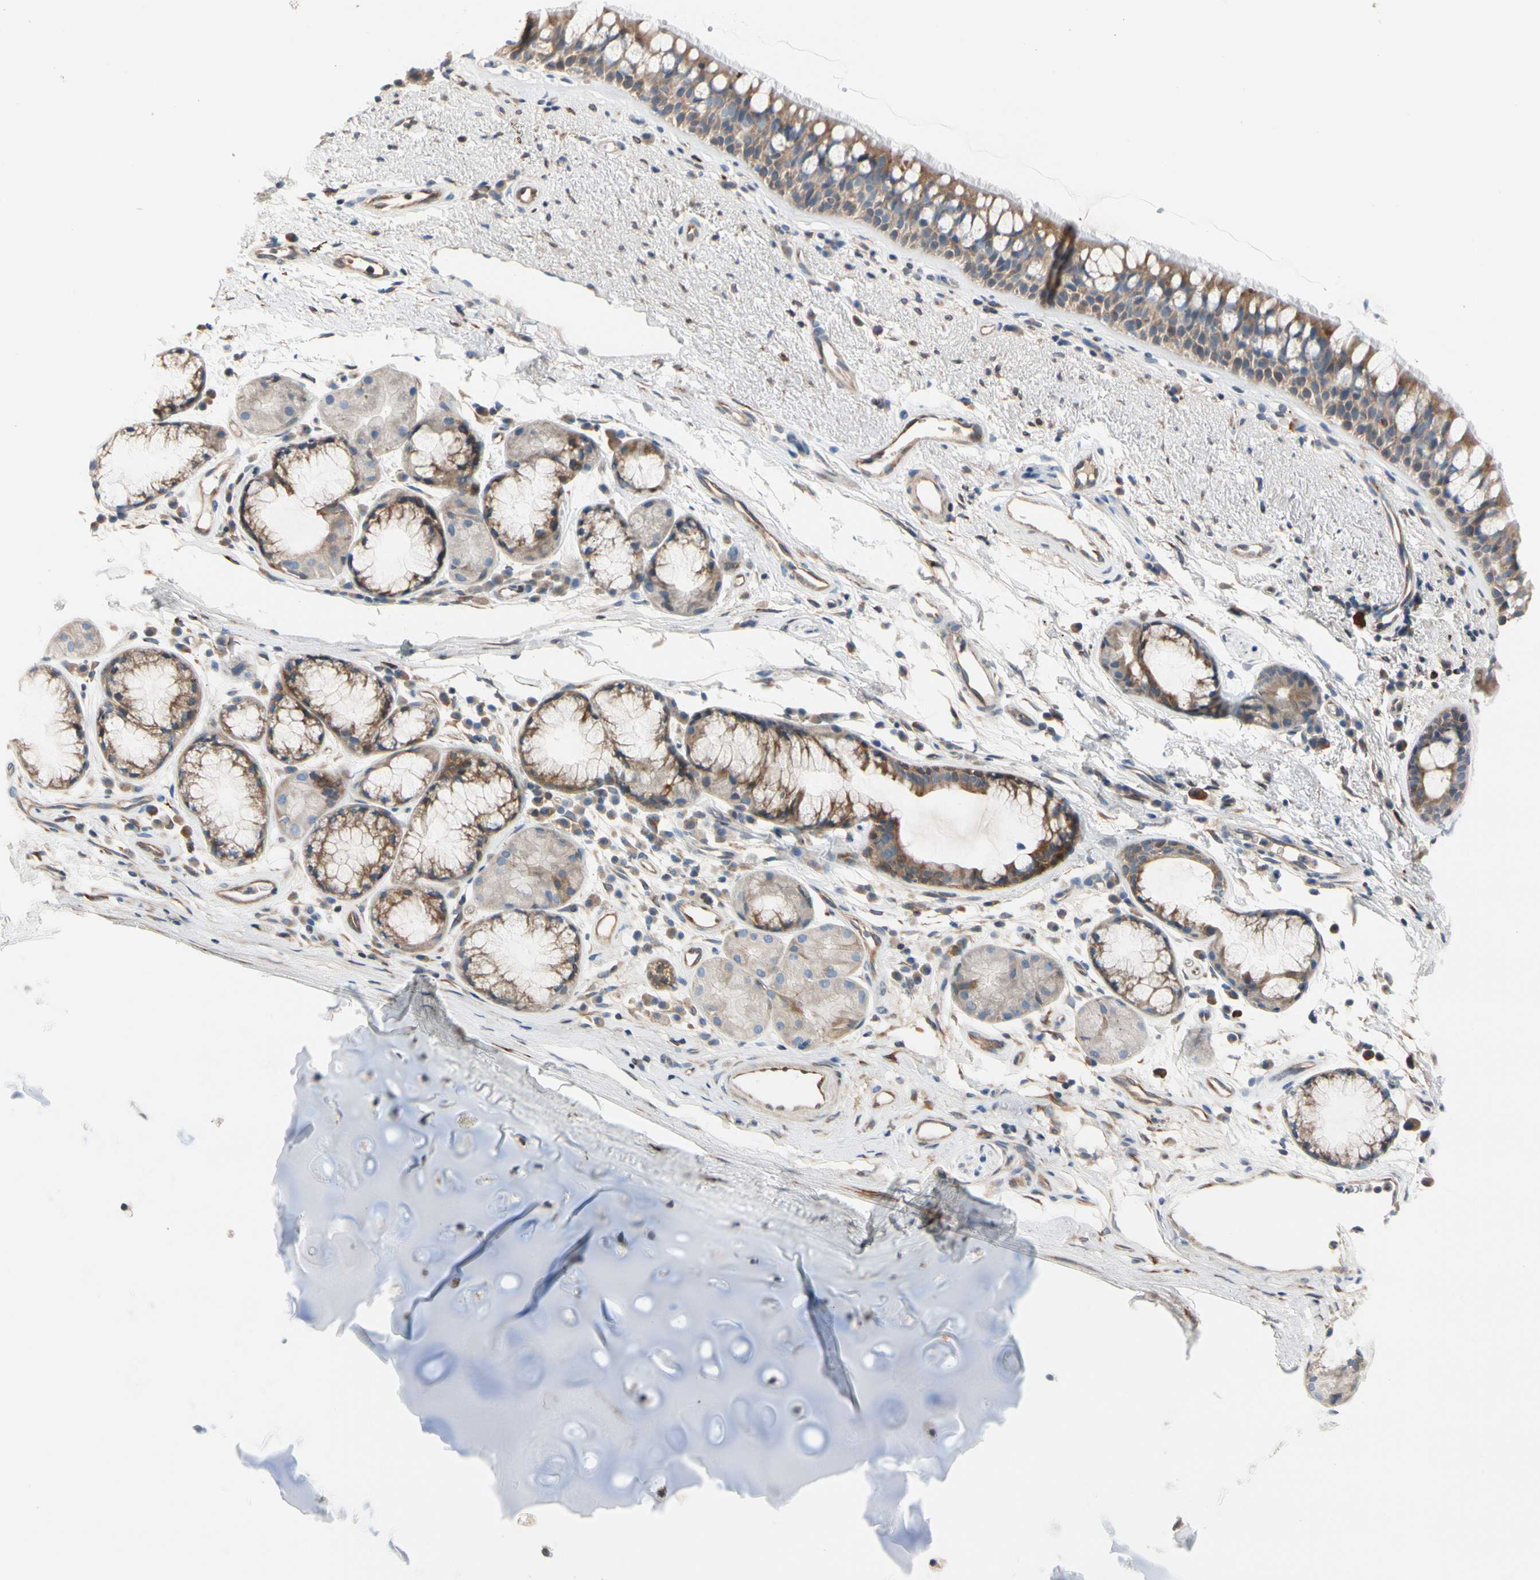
{"staining": {"intensity": "moderate", "quantity": ">75%", "location": "cytoplasmic/membranous"}, "tissue": "bronchus", "cell_type": "Respiratory epithelial cells", "image_type": "normal", "snomed": [{"axis": "morphology", "description": "Normal tissue, NOS"}, {"axis": "topography", "description": "Bronchus"}], "caption": "Protein positivity by IHC demonstrates moderate cytoplasmic/membranous expression in approximately >75% of respiratory epithelial cells in normal bronchus. The protein is shown in brown color, while the nuclei are stained blue.", "gene": "MAP3K3", "patient": {"sex": "female", "age": 54}}